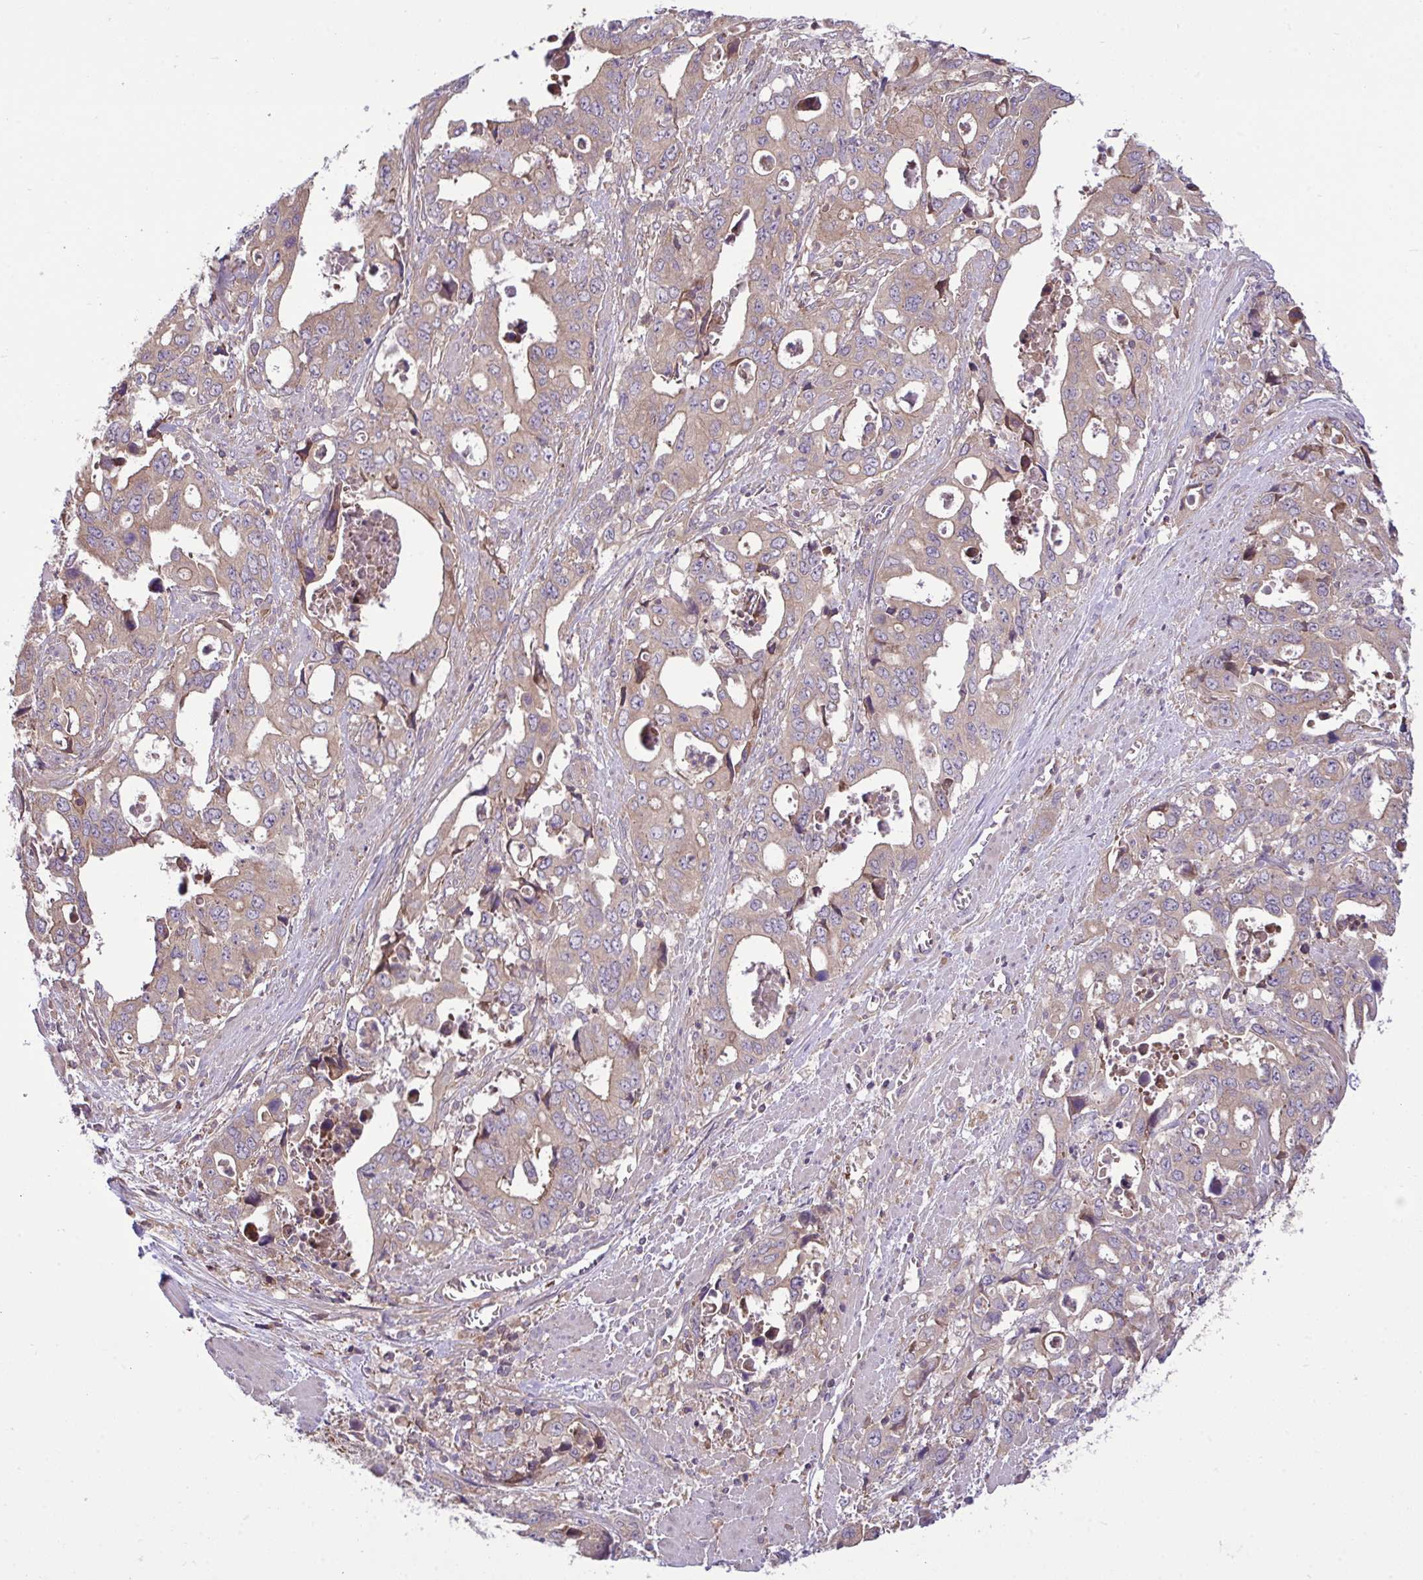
{"staining": {"intensity": "weak", "quantity": ">75%", "location": "cytoplasmic/membranous"}, "tissue": "stomach cancer", "cell_type": "Tumor cells", "image_type": "cancer", "snomed": [{"axis": "morphology", "description": "Adenocarcinoma, NOS"}, {"axis": "topography", "description": "Stomach, upper"}], "caption": "Weak cytoplasmic/membranous positivity is identified in about >75% of tumor cells in stomach cancer. The protein is shown in brown color, while the nuclei are stained blue.", "gene": "GRB14", "patient": {"sex": "male", "age": 74}}